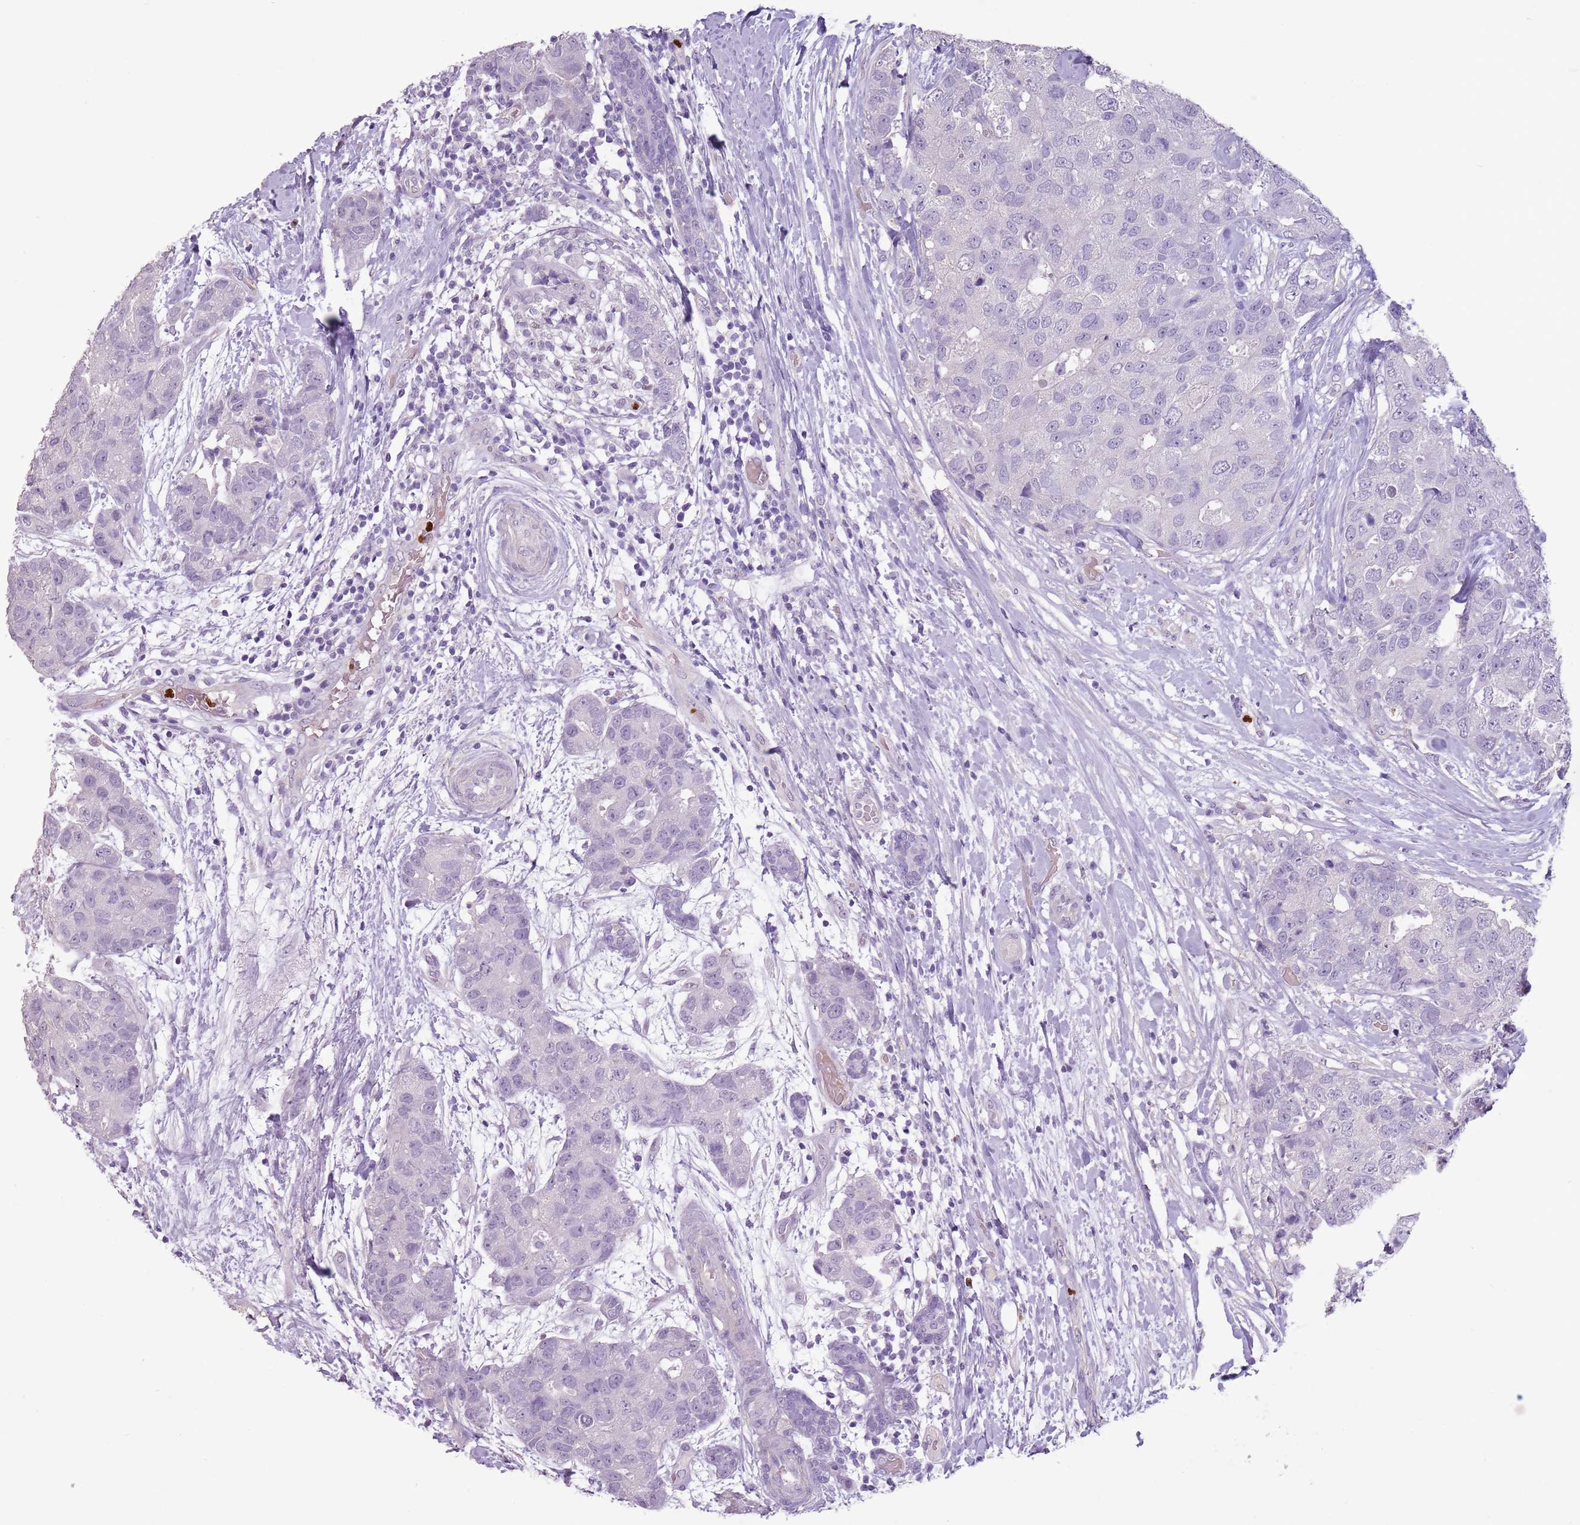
{"staining": {"intensity": "negative", "quantity": "none", "location": "none"}, "tissue": "breast cancer", "cell_type": "Tumor cells", "image_type": "cancer", "snomed": [{"axis": "morphology", "description": "Duct carcinoma"}, {"axis": "topography", "description": "Breast"}], "caption": "This is an IHC photomicrograph of human breast cancer (intraductal carcinoma). There is no positivity in tumor cells.", "gene": "CELF6", "patient": {"sex": "female", "age": 62}}